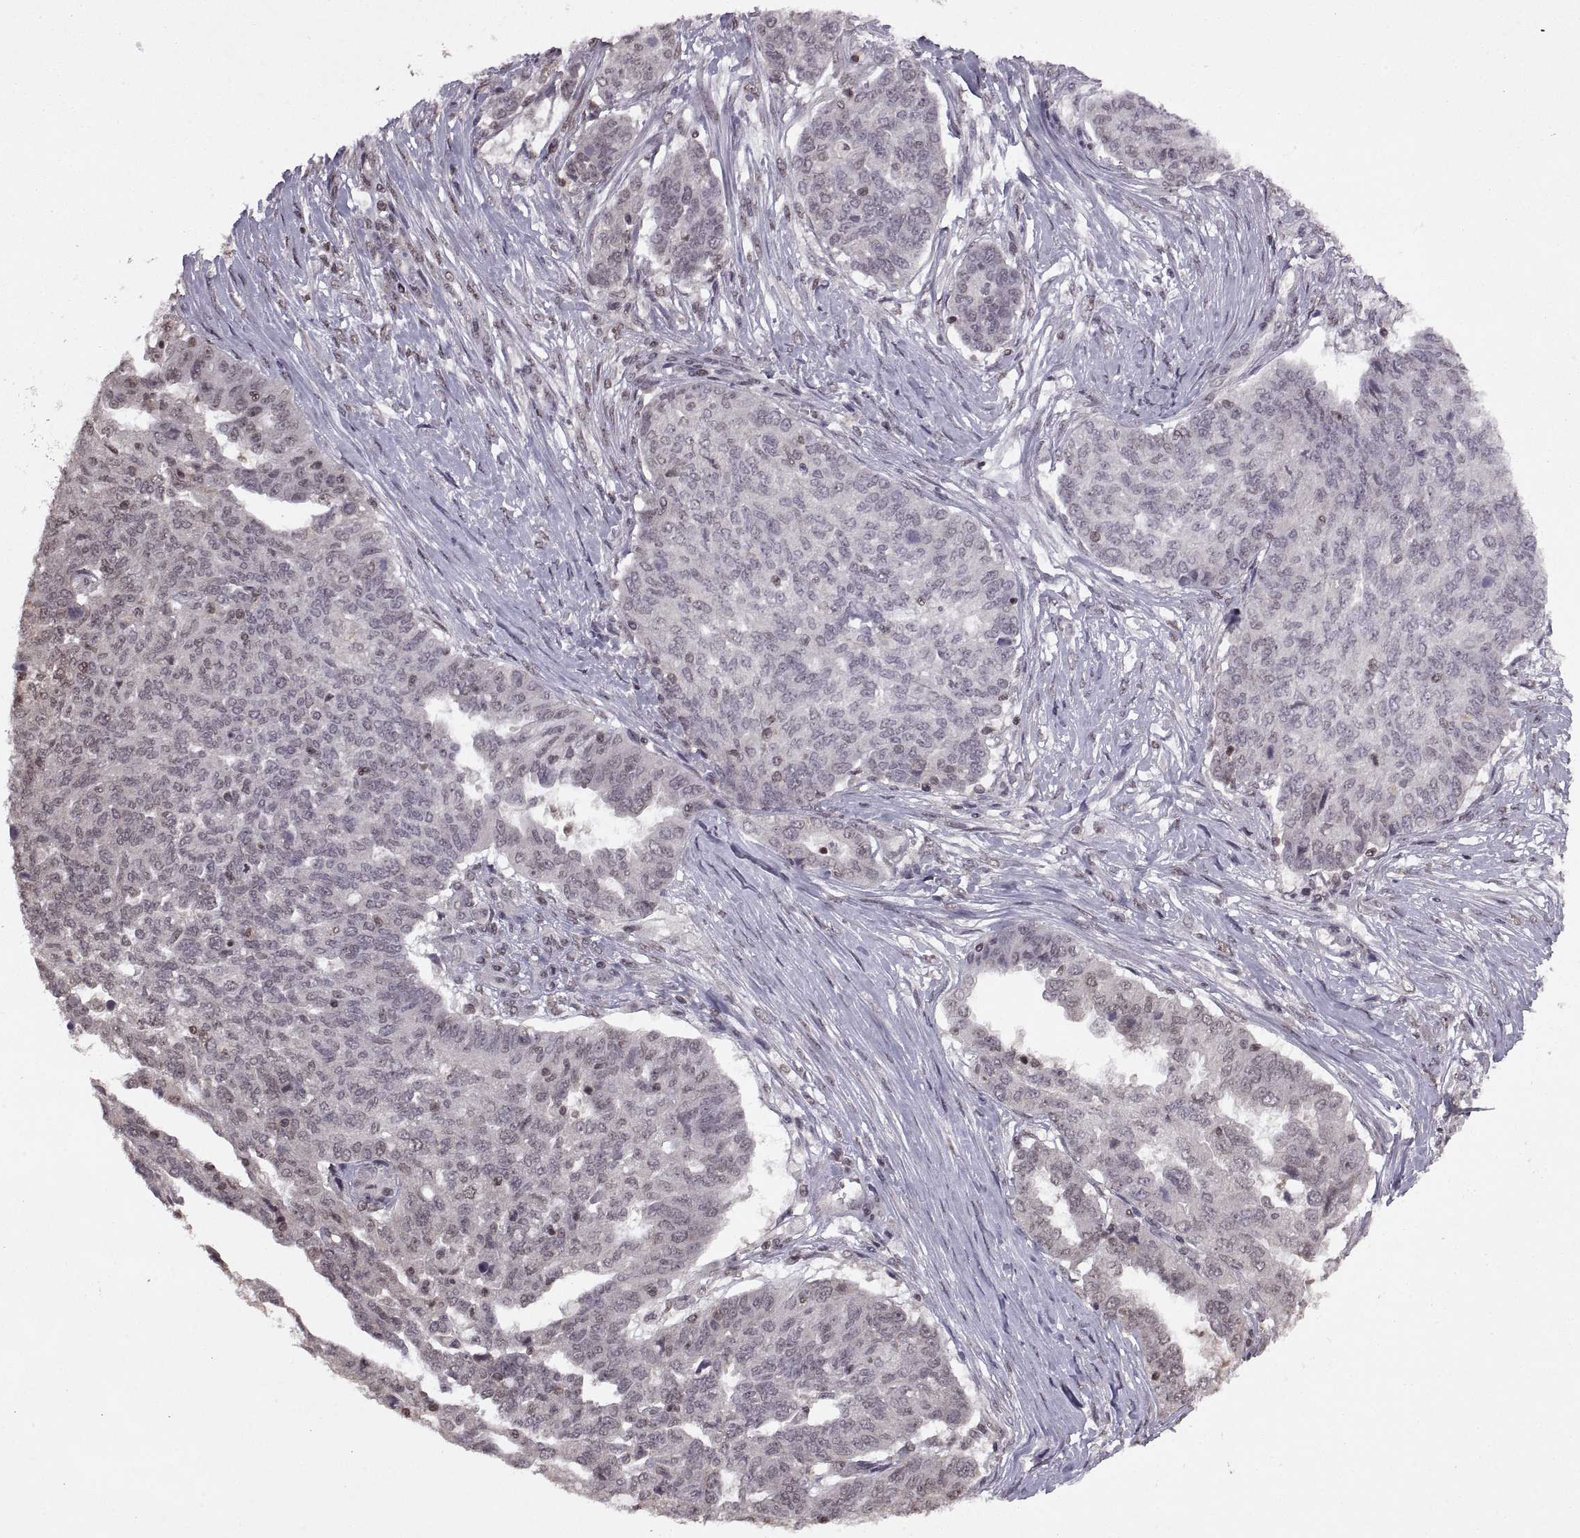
{"staining": {"intensity": "negative", "quantity": "none", "location": "none"}, "tissue": "ovarian cancer", "cell_type": "Tumor cells", "image_type": "cancer", "snomed": [{"axis": "morphology", "description": "Cystadenocarcinoma, serous, NOS"}, {"axis": "topography", "description": "Ovary"}], "caption": "Histopathology image shows no significant protein expression in tumor cells of ovarian cancer (serous cystadenocarcinoma).", "gene": "INTS3", "patient": {"sex": "female", "age": 67}}